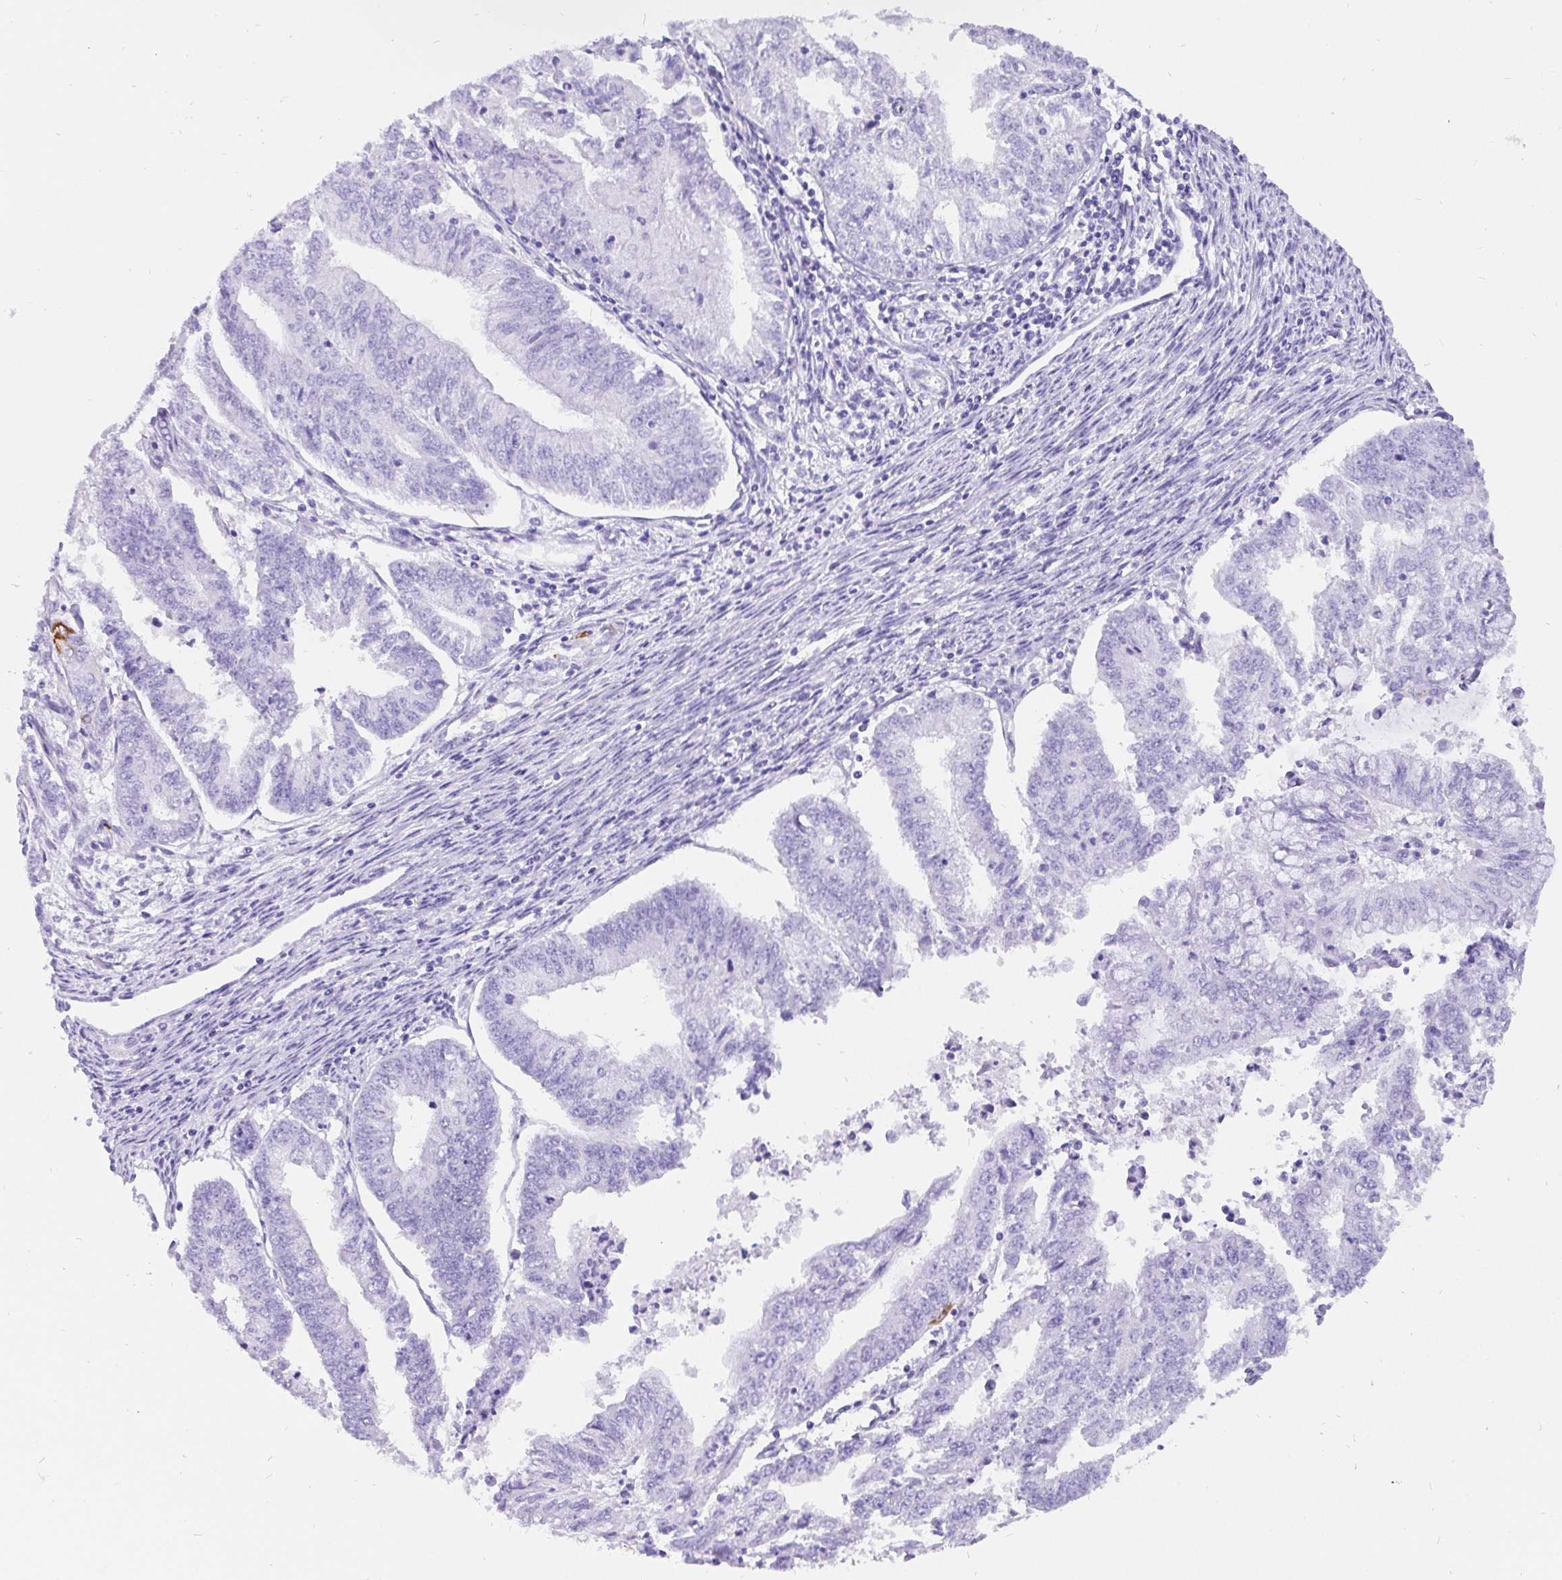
{"staining": {"intensity": "negative", "quantity": "none", "location": "none"}, "tissue": "endometrial cancer", "cell_type": "Tumor cells", "image_type": "cancer", "snomed": [{"axis": "morphology", "description": "Adenocarcinoma, NOS"}, {"axis": "topography", "description": "Endometrium"}], "caption": "Immunohistochemistry (IHC) image of neoplastic tissue: endometrial adenocarcinoma stained with DAB exhibits no significant protein staining in tumor cells. The staining is performed using DAB (3,3'-diaminobenzidine) brown chromogen with nuclei counter-stained in using hematoxylin.", "gene": "KRT13", "patient": {"sex": "female", "age": 61}}